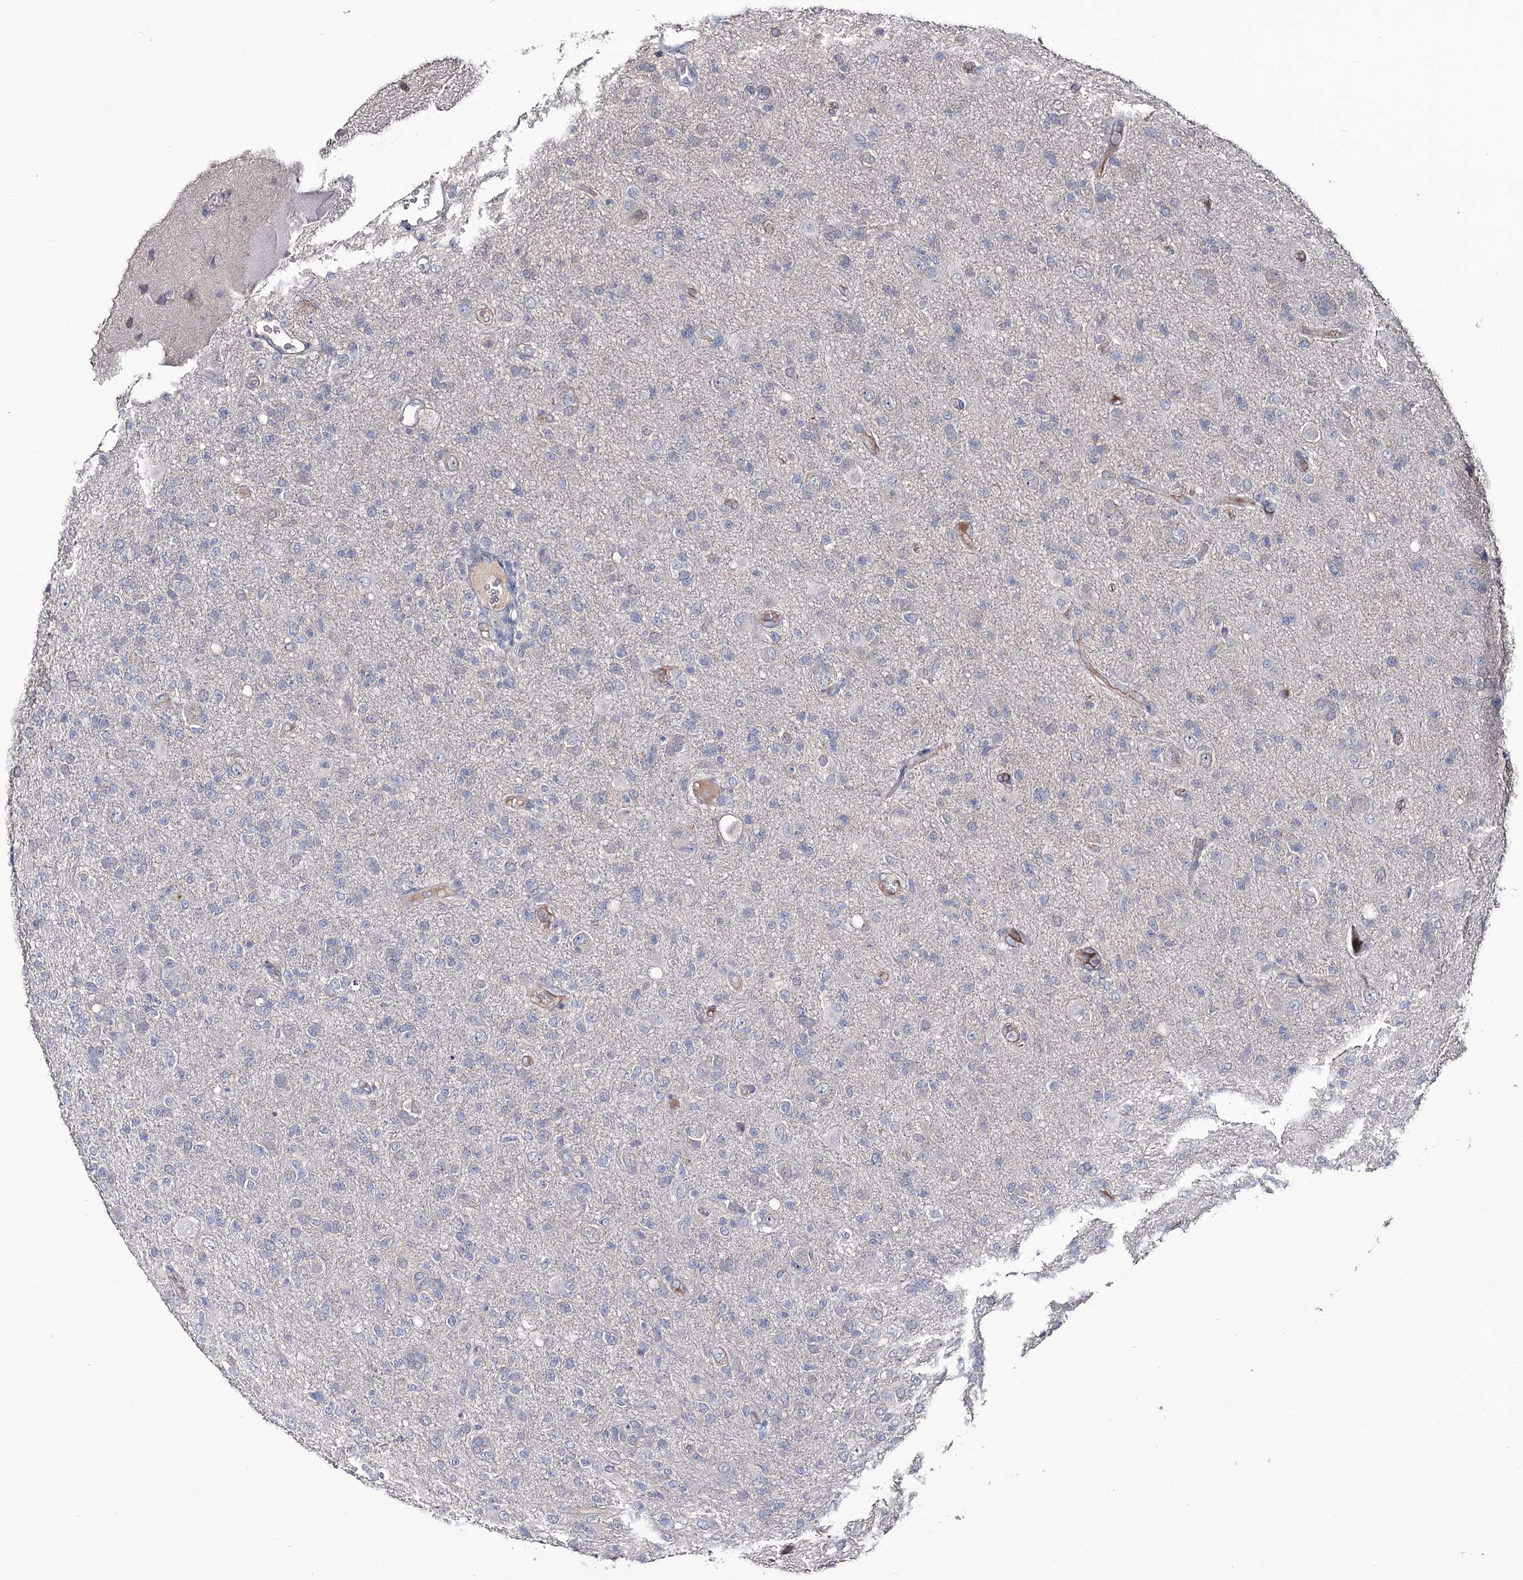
{"staining": {"intensity": "negative", "quantity": "none", "location": "none"}, "tissue": "glioma", "cell_type": "Tumor cells", "image_type": "cancer", "snomed": [{"axis": "morphology", "description": "Glioma, malignant, High grade"}, {"axis": "topography", "description": "Brain"}], "caption": "A histopathology image of malignant glioma (high-grade) stained for a protein exhibits no brown staining in tumor cells. (DAB (3,3'-diaminobenzidine) immunohistochemistry with hematoxylin counter stain).", "gene": "EPB41L5", "patient": {"sex": "female", "age": 57}}